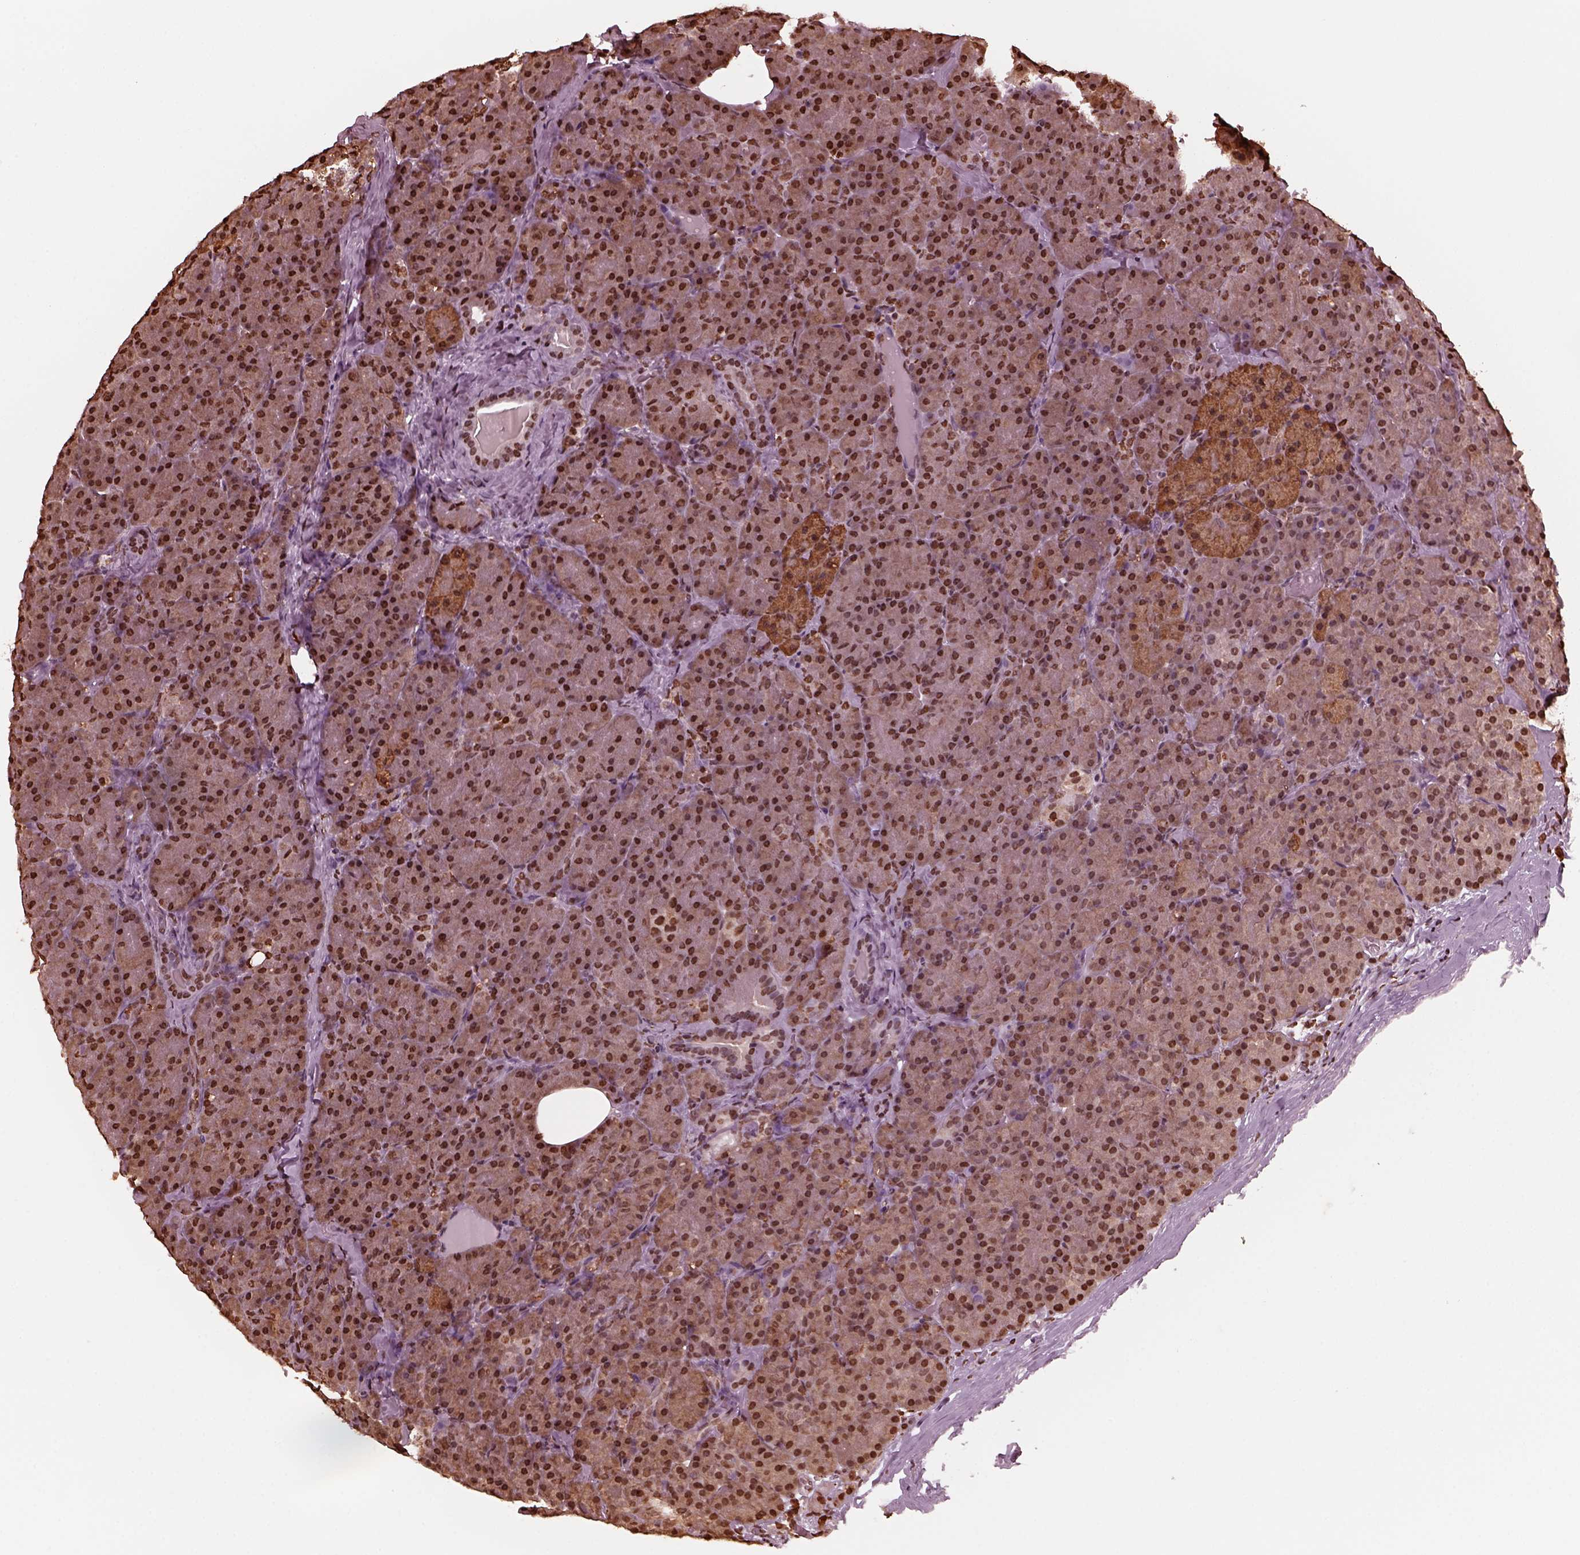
{"staining": {"intensity": "strong", "quantity": ">75%", "location": "nuclear"}, "tissue": "pancreas", "cell_type": "Exocrine glandular cells", "image_type": "normal", "snomed": [{"axis": "morphology", "description": "Normal tissue, NOS"}, {"axis": "topography", "description": "Pancreas"}], "caption": "Strong nuclear staining is appreciated in approximately >75% of exocrine glandular cells in benign pancreas.", "gene": "NSD1", "patient": {"sex": "male", "age": 57}}